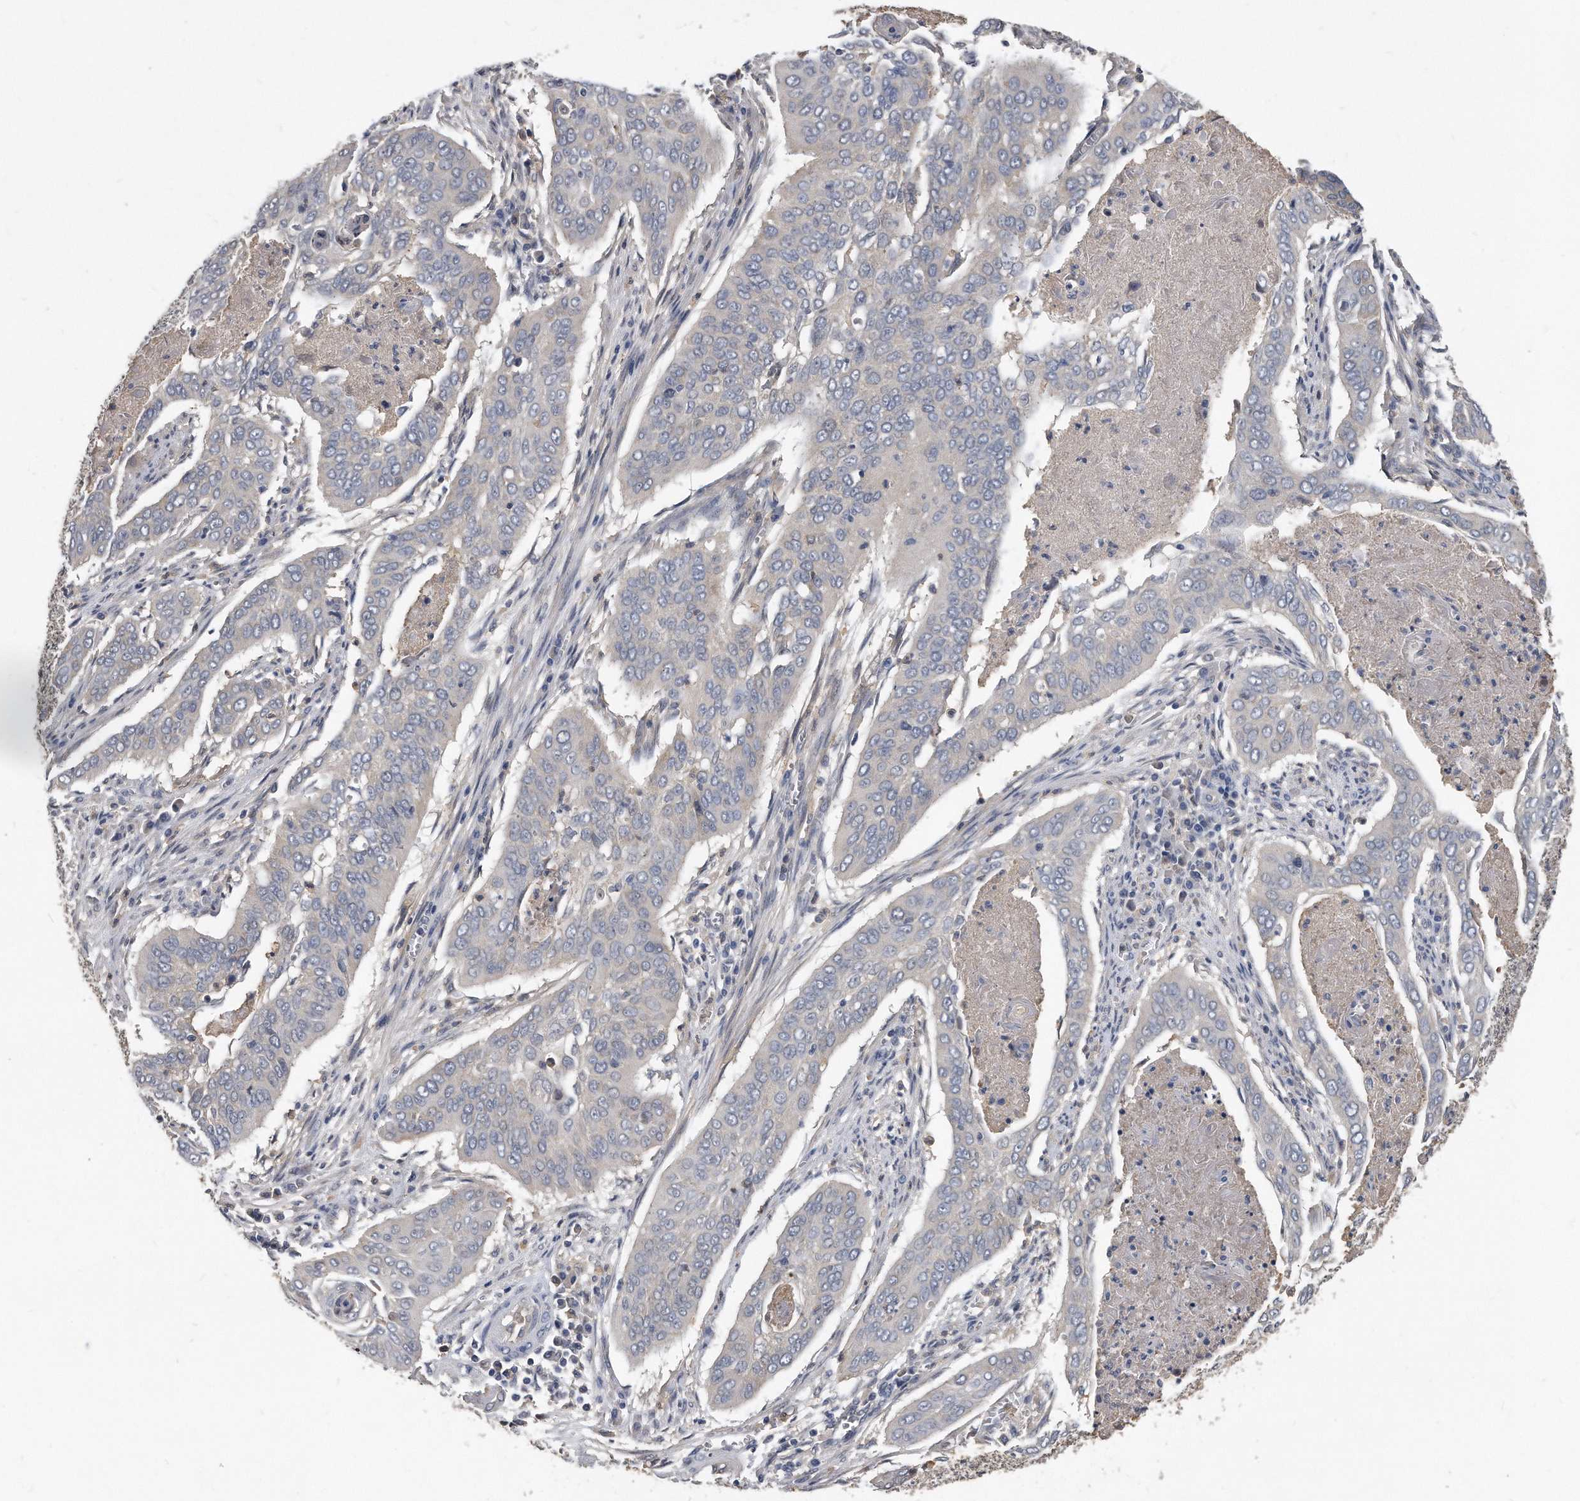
{"staining": {"intensity": "negative", "quantity": "none", "location": "none"}, "tissue": "cervical cancer", "cell_type": "Tumor cells", "image_type": "cancer", "snomed": [{"axis": "morphology", "description": "Squamous cell carcinoma, NOS"}, {"axis": "topography", "description": "Cervix"}], "caption": "There is no significant positivity in tumor cells of squamous cell carcinoma (cervical).", "gene": "HOMER3", "patient": {"sex": "female", "age": 39}}